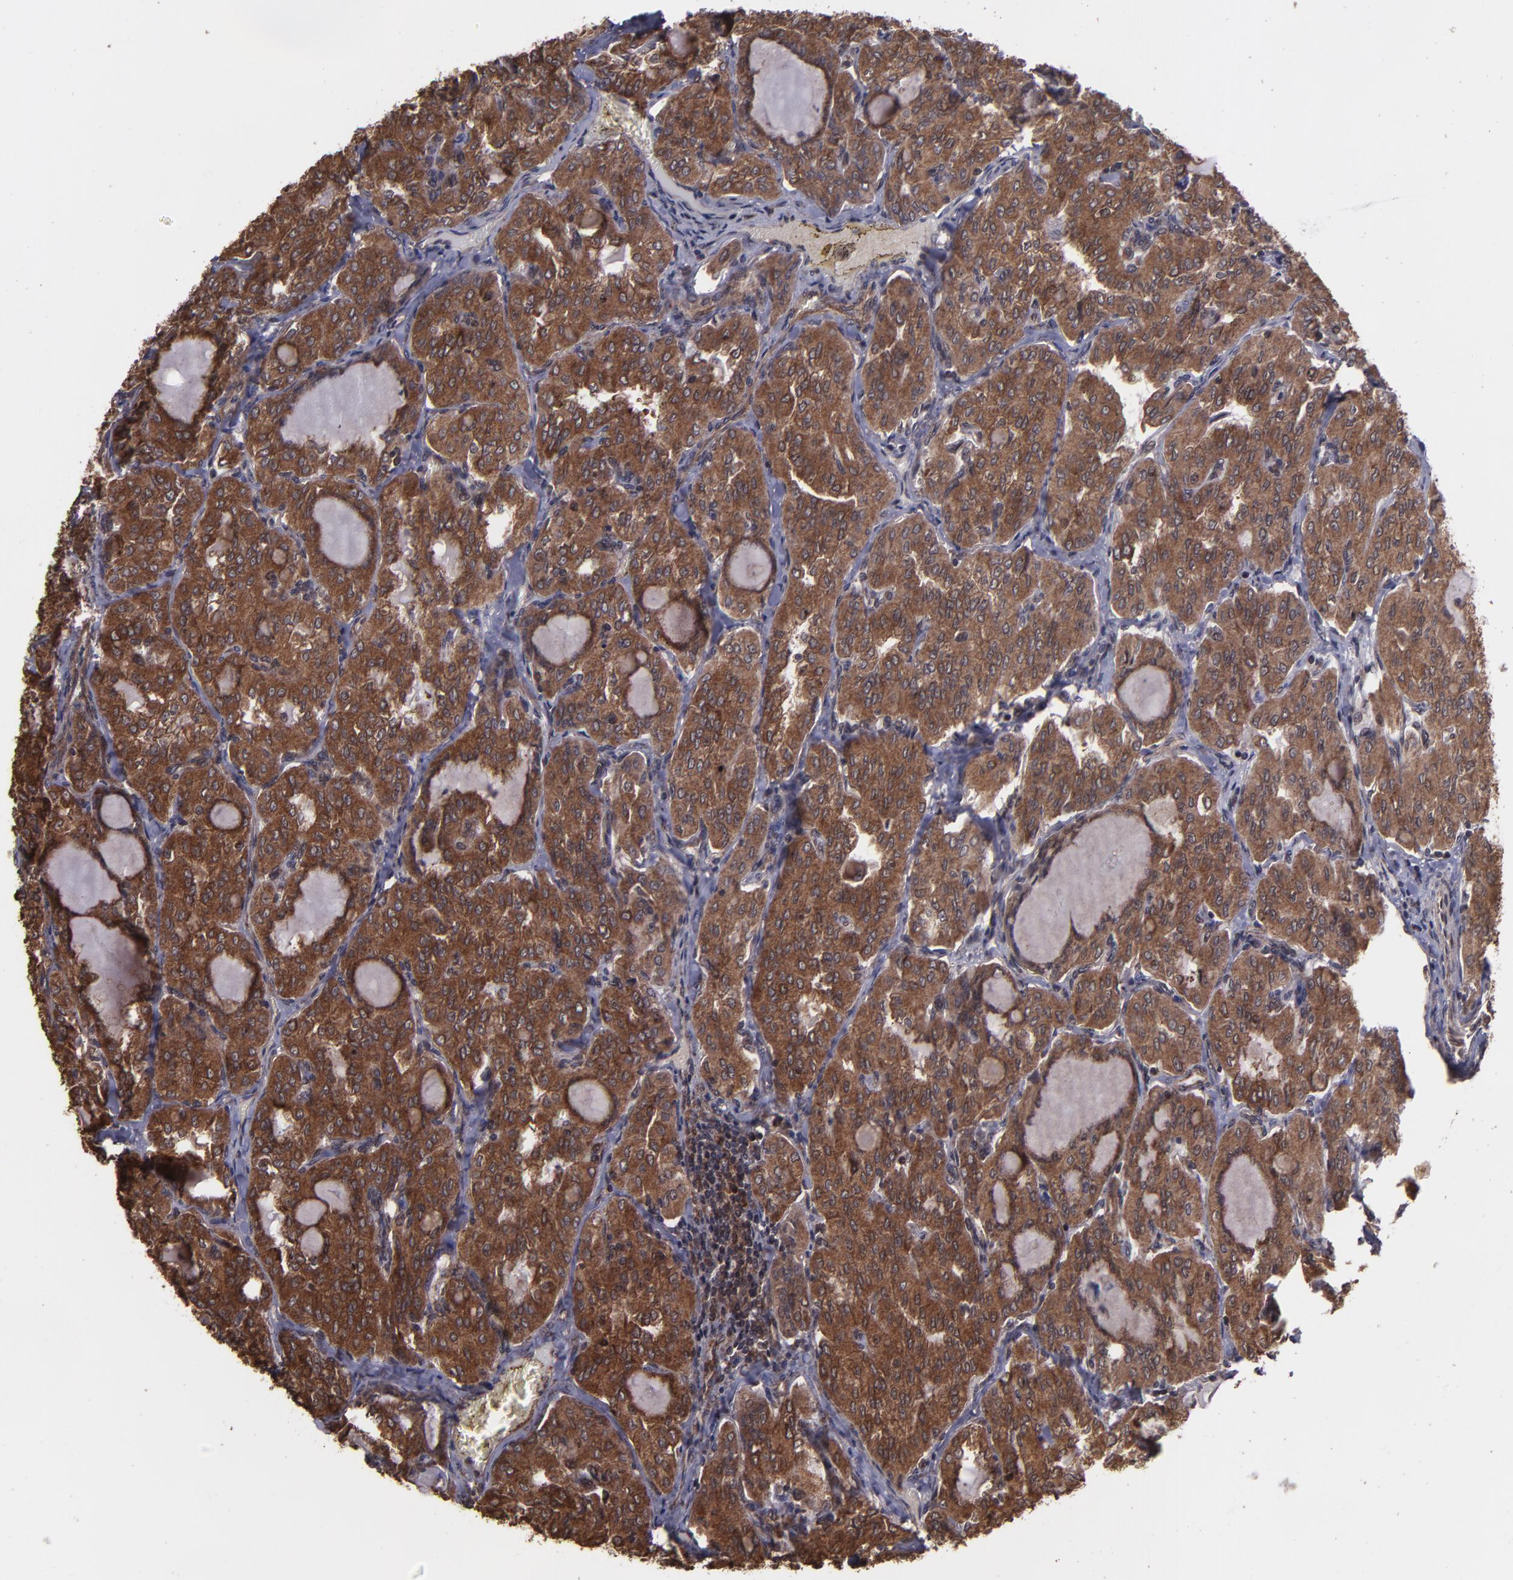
{"staining": {"intensity": "strong", "quantity": ">75%", "location": "cytoplasmic/membranous,nuclear"}, "tissue": "thyroid cancer", "cell_type": "Tumor cells", "image_type": "cancer", "snomed": [{"axis": "morphology", "description": "Papillary adenocarcinoma, NOS"}, {"axis": "topography", "description": "Thyroid gland"}], "caption": "Human thyroid papillary adenocarcinoma stained with a protein marker exhibits strong staining in tumor cells.", "gene": "EIF4ENIF1", "patient": {"sex": "male", "age": 20}}